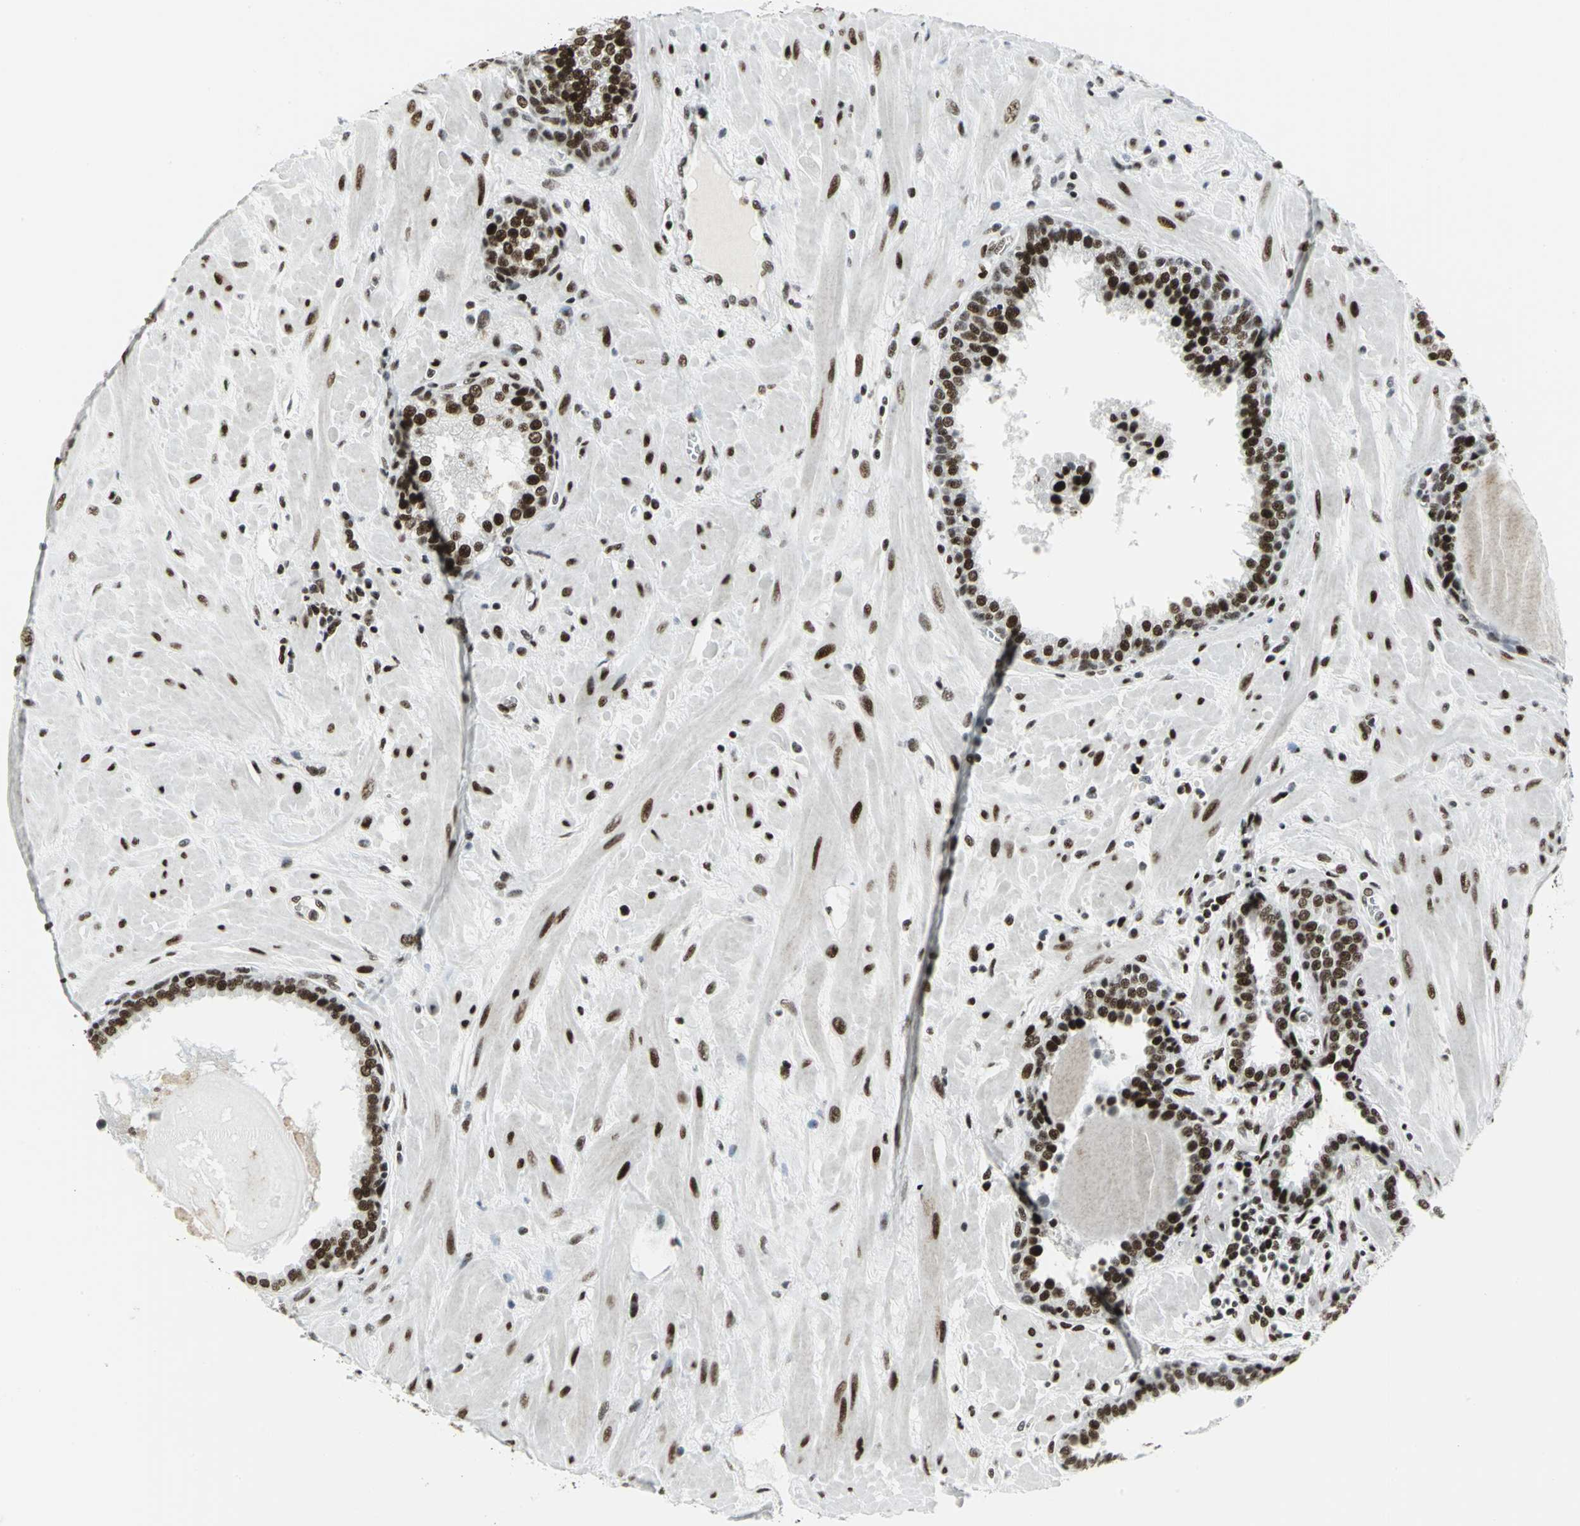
{"staining": {"intensity": "strong", "quantity": ">75%", "location": "nuclear"}, "tissue": "prostate", "cell_type": "Glandular cells", "image_type": "normal", "snomed": [{"axis": "morphology", "description": "Normal tissue, NOS"}, {"axis": "topography", "description": "Prostate"}], "caption": "Immunohistochemistry image of unremarkable human prostate stained for a protein (brown), which shows high levels of strong nuclear expression in approximately >75% of glandular cells.", "gene": "SMARCA4", "patient": {"sex": "male", "age": 51}}